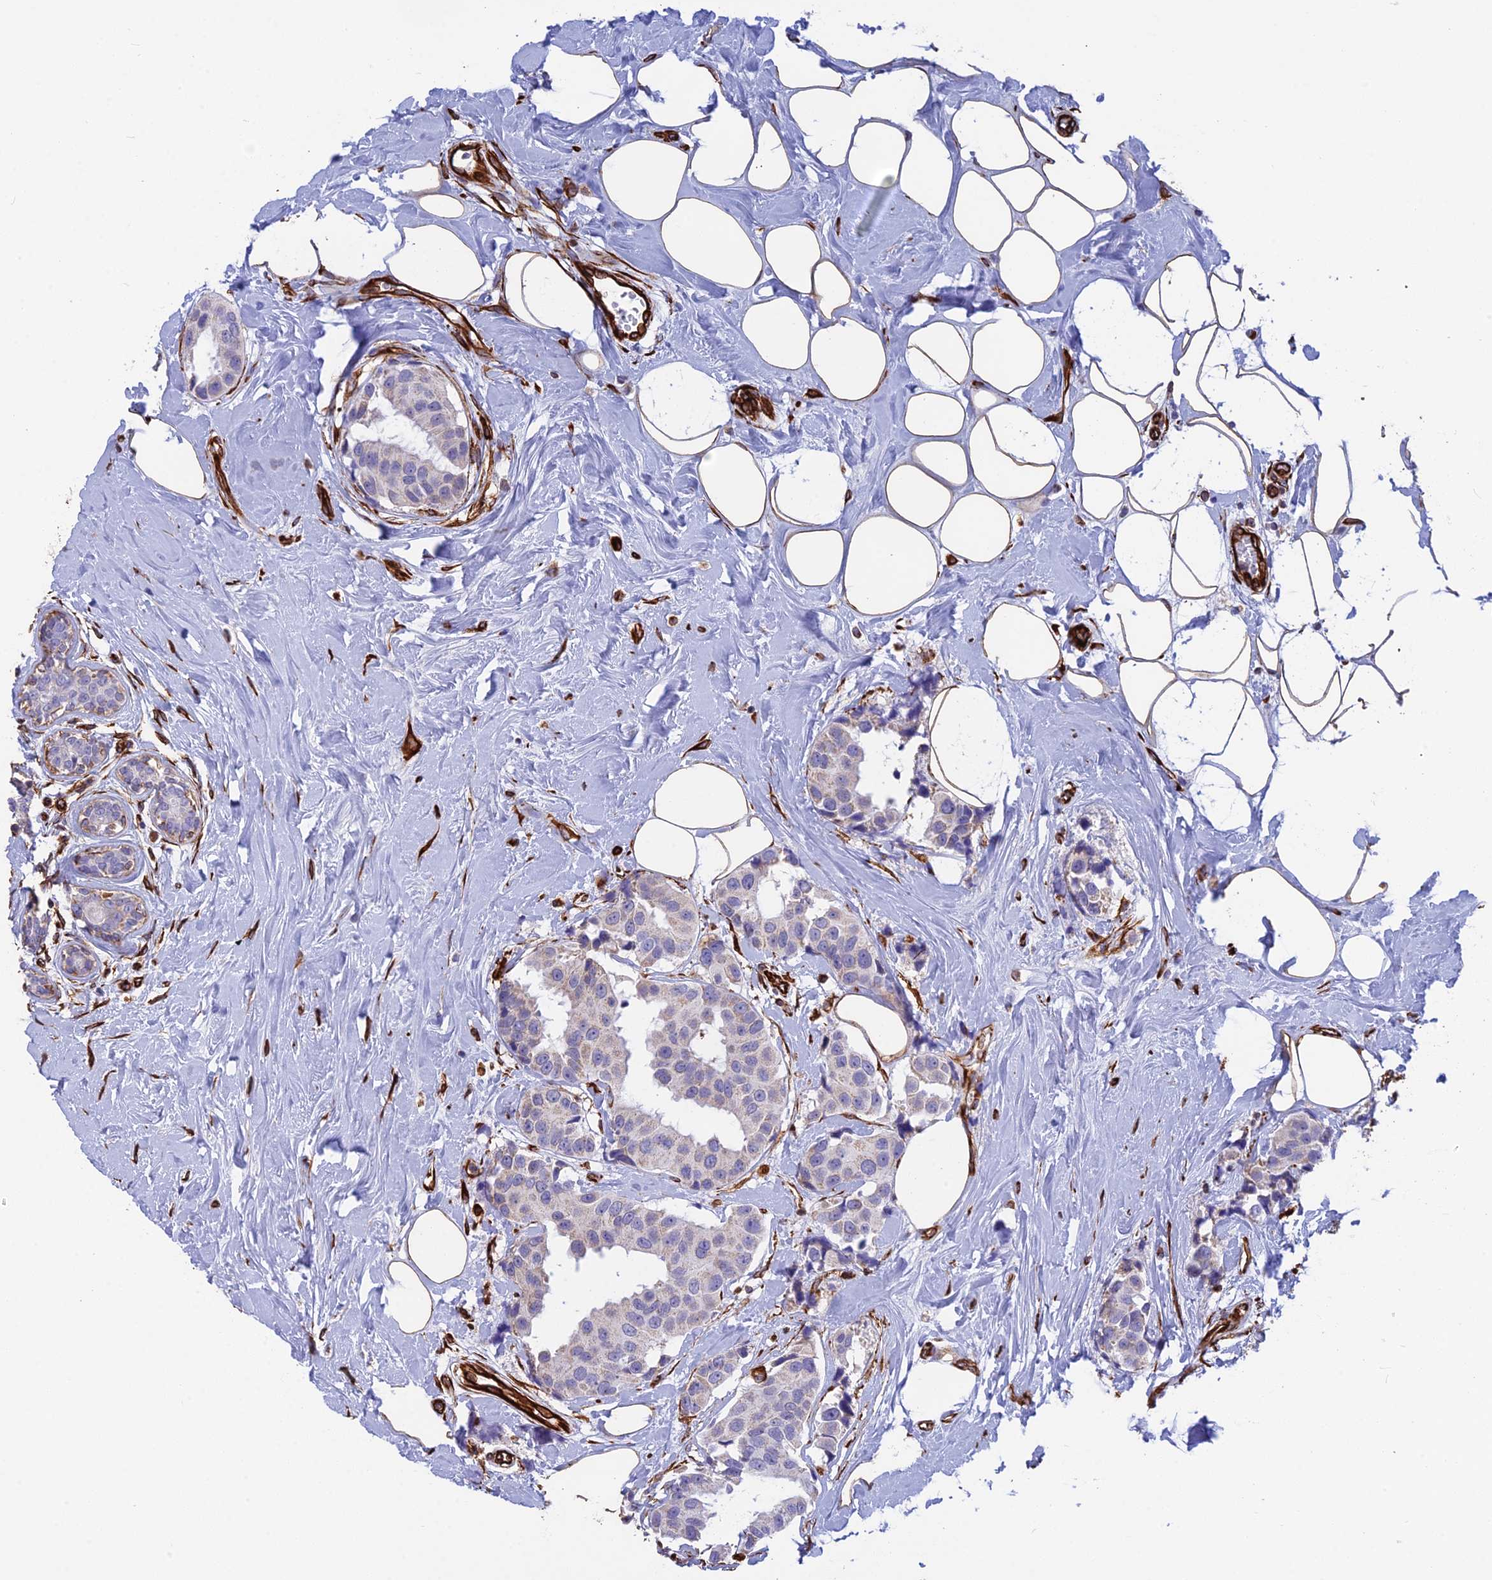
{"staining": {"intensity": "weak", "quantity": "<25%", "location": "cytoplasmic/membranous"}, "tissue": "breast cancer", "cell_type": "Tumor cells", "image_type": "cancer", "snomed": [{"axis": "morphology", "description": "Normal tissue, NOS"}, {"axis": "morphology", "description": "Duct carcinoma"}, {"axis": "topography", "description": "Breast"}], "caption": "Breast cancer was stained to show a protein in brown. There is no significant expression in tumor cells.", "gene": "FBXL20", "patient": {"sex": "female", "age": 39}}